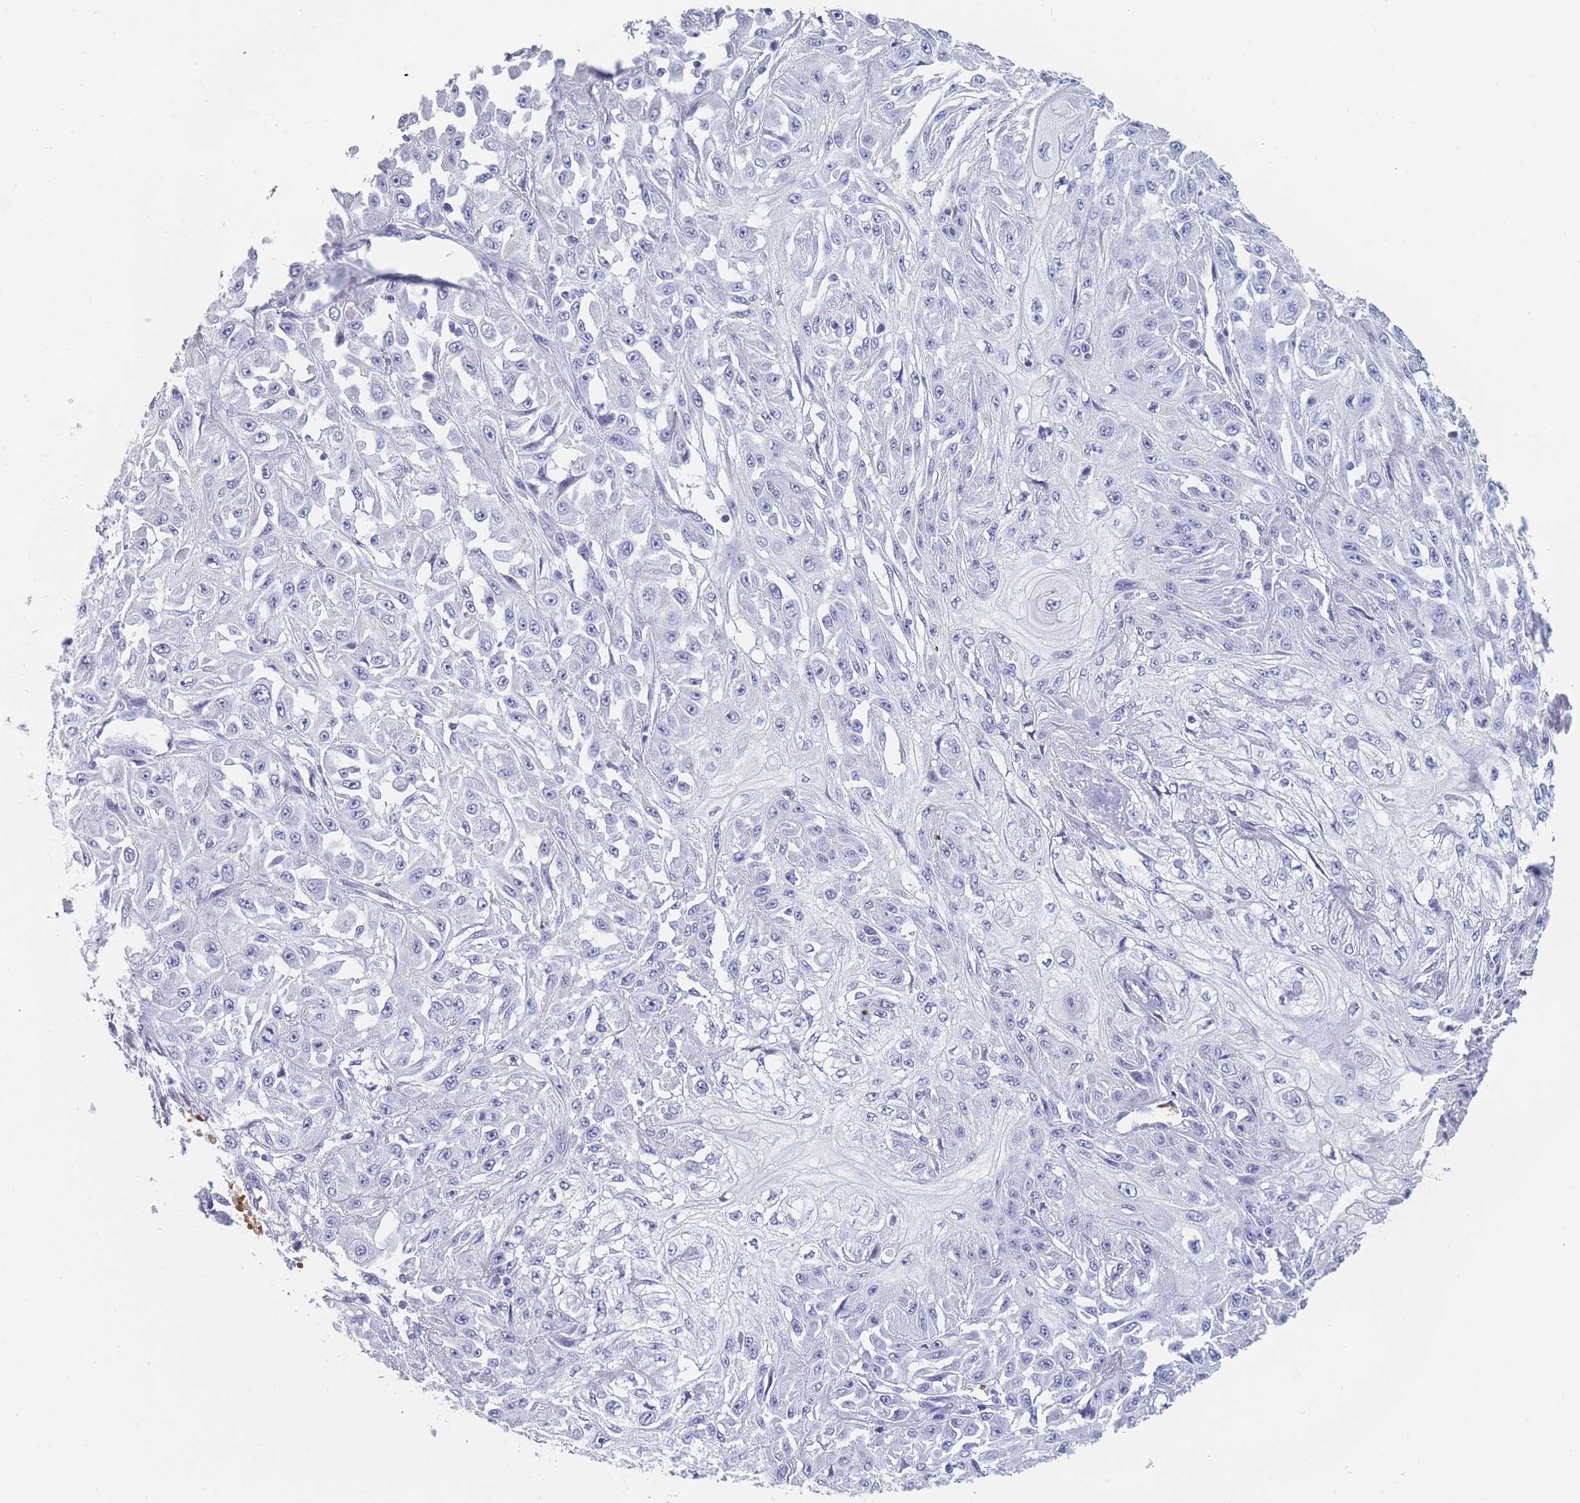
{"staining": {"intensity": "negative", "quantity": "none", "location": "none"}, "tissue": "skin cancer", "cell_type": "Tumor cells", "image_type": "cancer", "snomed": [{"axis": "morphology", "description": "Squamous cell carcinoma, NOS"}, {"axis": "morphology", "description": "Squamous cell carcinoma, metastatic, NOS"}, {"axis": "topography", "description": "Skin"}, {"axis": "topography", "description": "Lymph node"}], "caption": "The photomicrograph exhibits no staining of tumor cells in skin squamous cell carcinoma.", "gene": "OR5D16", "patient": {"sex": "male", "age": 75}}